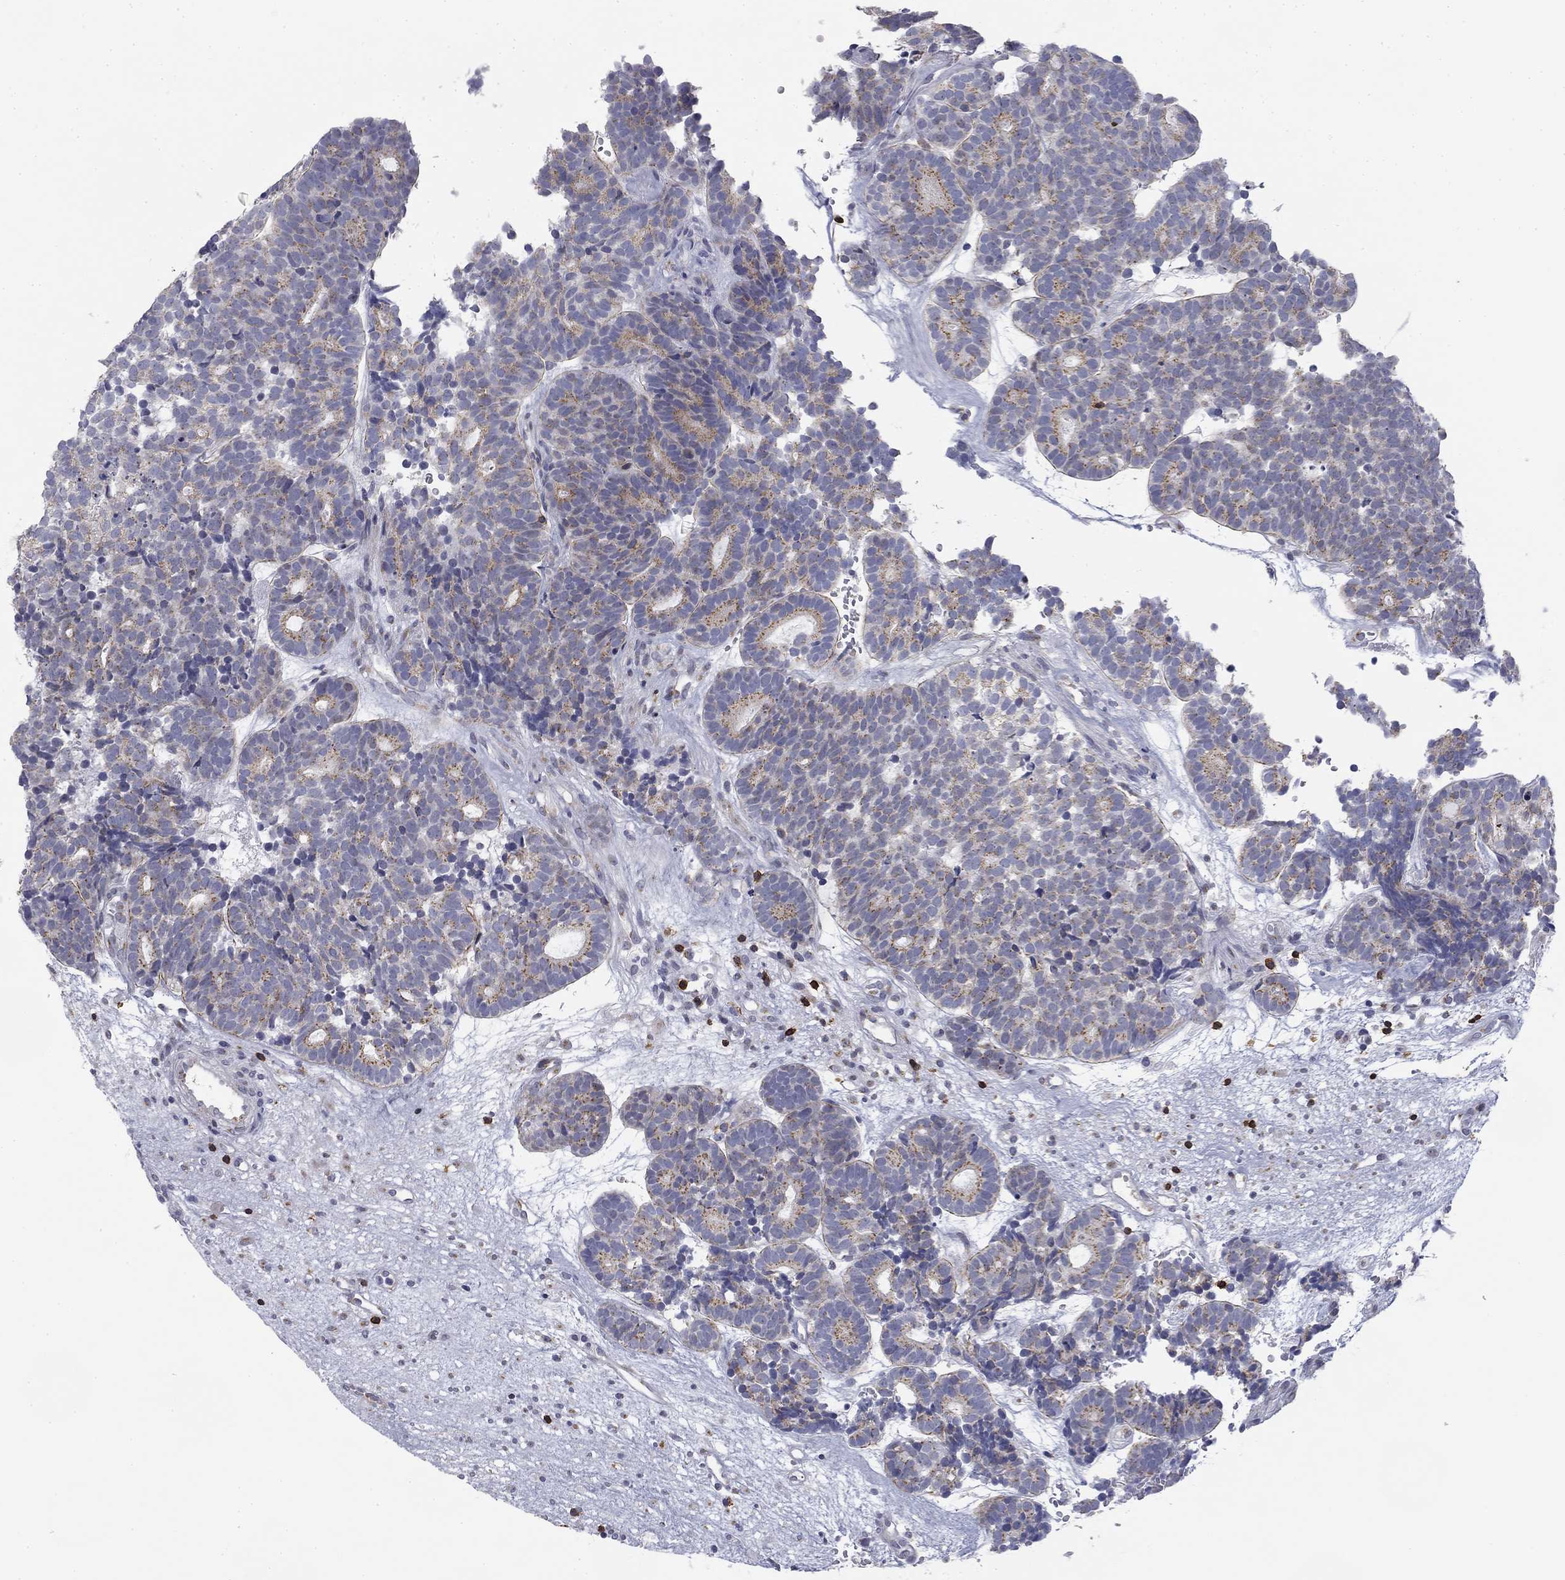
{"staining": {"intensity": "weak", "quantity": "25%-75%", "location": "cytoplasmic/membranous"}, "tissue": "head and neck cancer", "cell_type": "Tumor cells", "image_type": "cancer", "snomed": [{"axis": "morphology", "description": "Adenocarcinoma, NOS"}, {"axis": "topography", "description": "Head-Neck"}], "caption": "Tumor cells exhibit low levels of weak cytoplasmic/membranous positivity in about 25%-75% of cells in human adenocarcinoma (head and neck). The protein of interest is stained brown, and the nuclei are stained in blue (DAB IHC with brightfield microscopy, high magnification).", "gene": "TRAT1", "patient": {"sex": "female", "age": 81}}